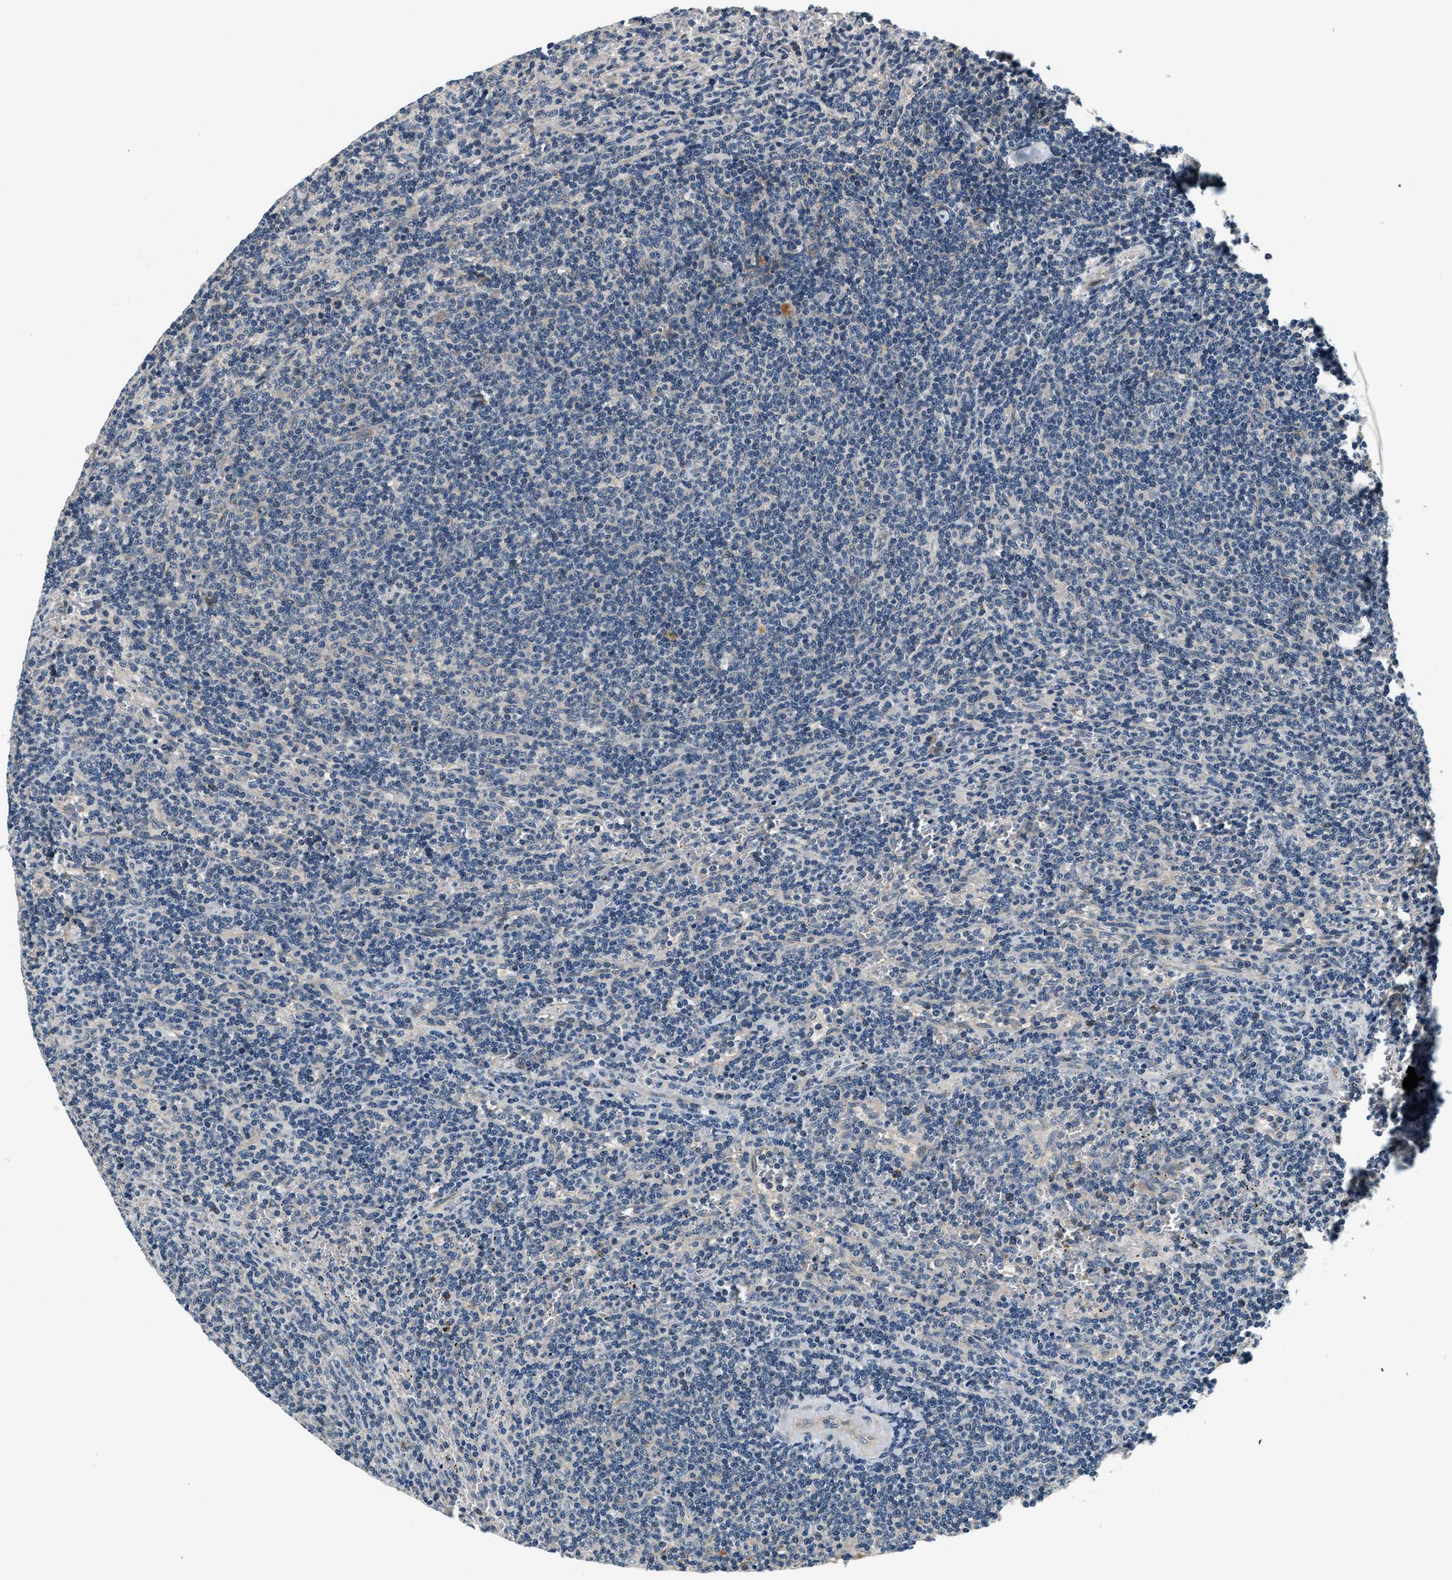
{"staining": {"intensity": "negative", "quantity": "none", "location": "none"}, "tissue": "lymphoma", "cell_type": "Tumor cells", "image_type": "cancer", "snomed": [{"axis": "morphology", "description": "Malignant lymphoma, non-Hodgkin's type, Low grade"}, {"axis": "topography", "description": "Spleen"}], "caption": "Immunohistochemistry of human low-grade malignant lymphoma, non-Hodgkin's type reveals no staining in tumor cells.", "gene": "YAE1", "patient": {"sex": "female", "age": 50}}